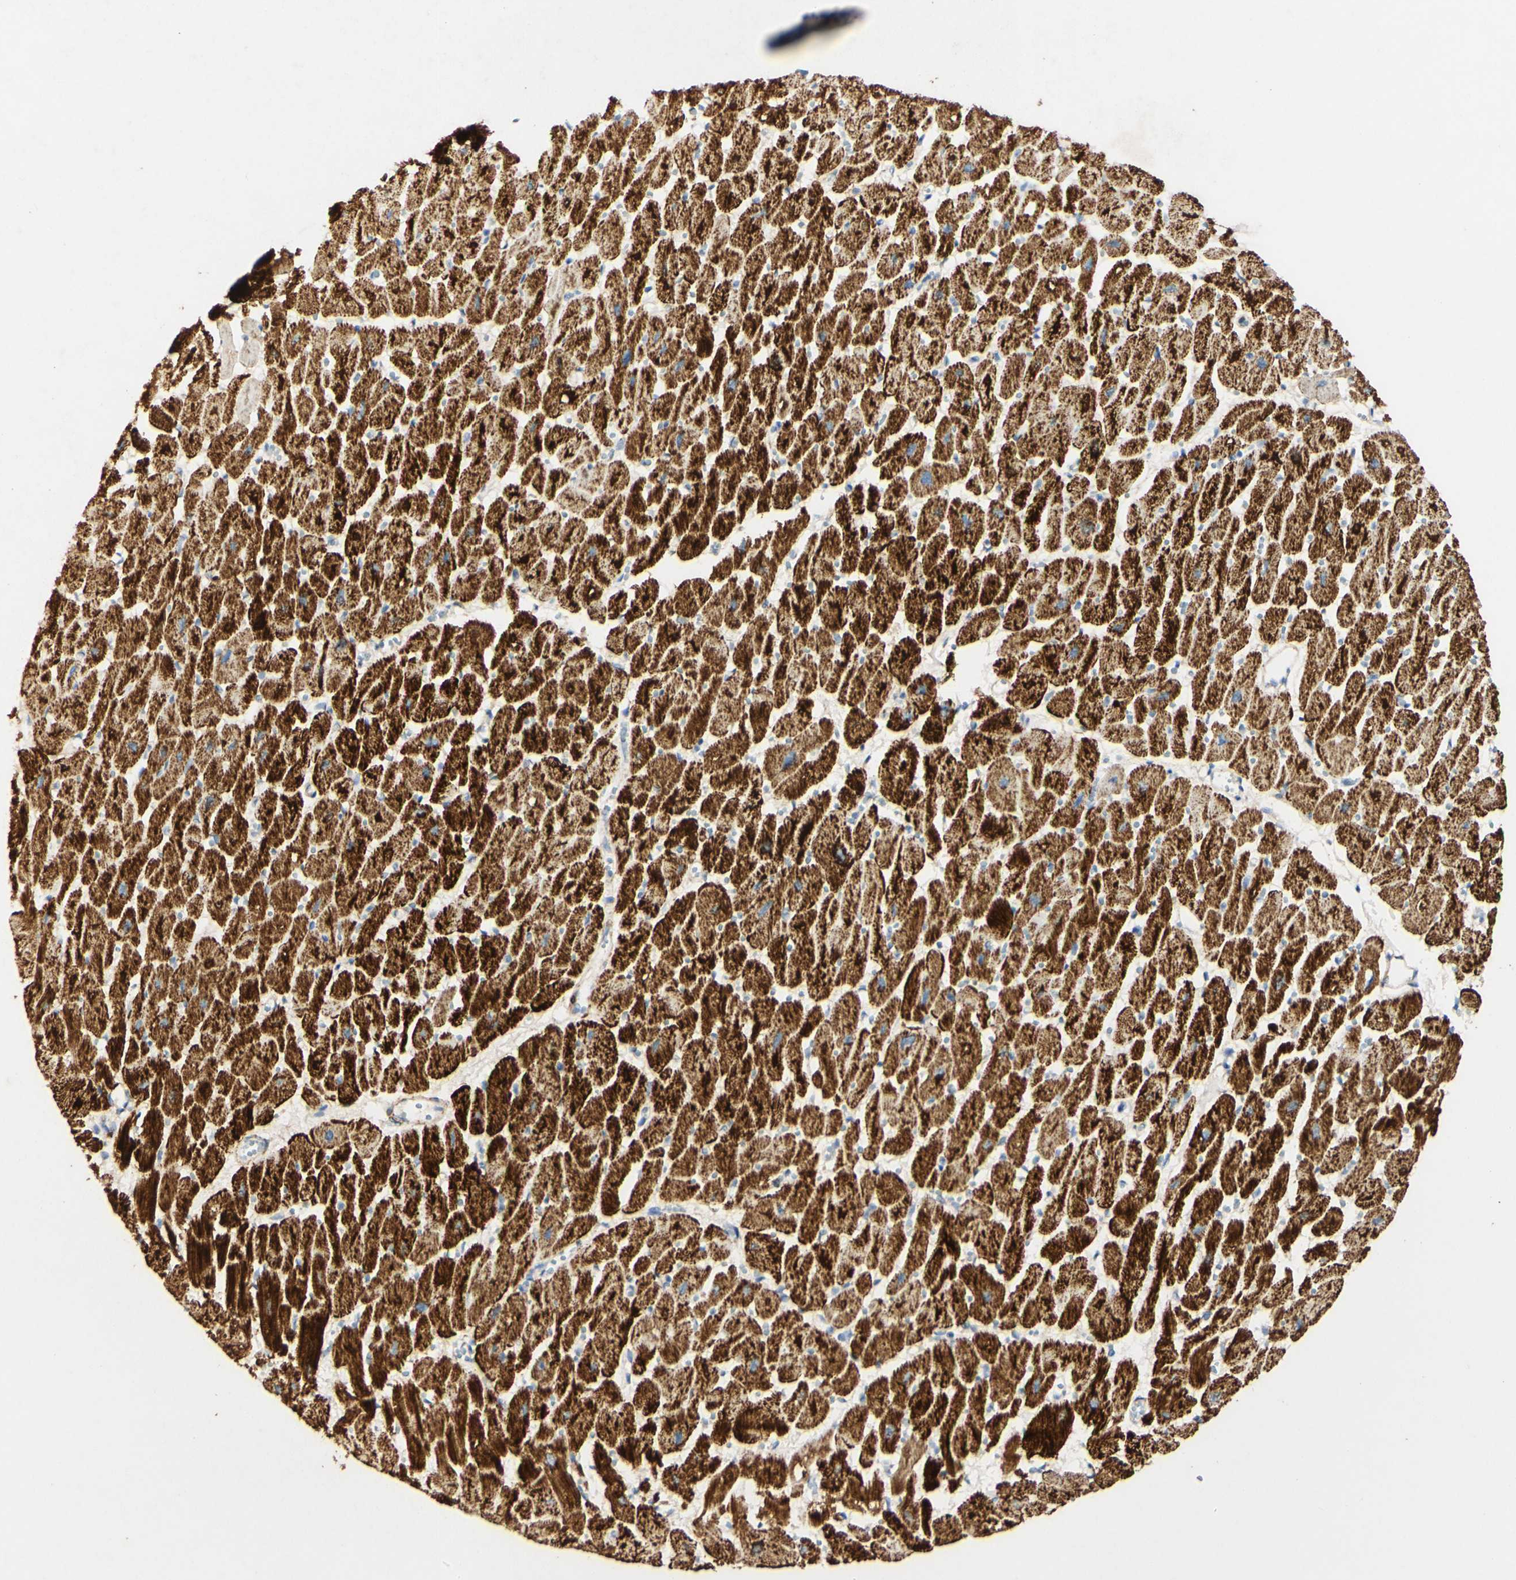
{"staining": {"intensity": "strong", "quantity": ">75%", "location": "cytoplasmic/membranous"}, "tissue": "heart muscle", "cell_type": "Cardiomyocytes", "image_type": "normal", "snomed": [{"axis": "morphology", "description": "Normal tissue, NOS"}, {"axis": "topography", "description": "Heart"}], "caption": "This photomicrograph shows IHC staining of unremarkable heart muscle, with high strong cytoplasmic/membranous positivity in about >75% of cardiomyocytes.", "gene": "OXCT1", "patient": {"sex": "female", "age": 54}}